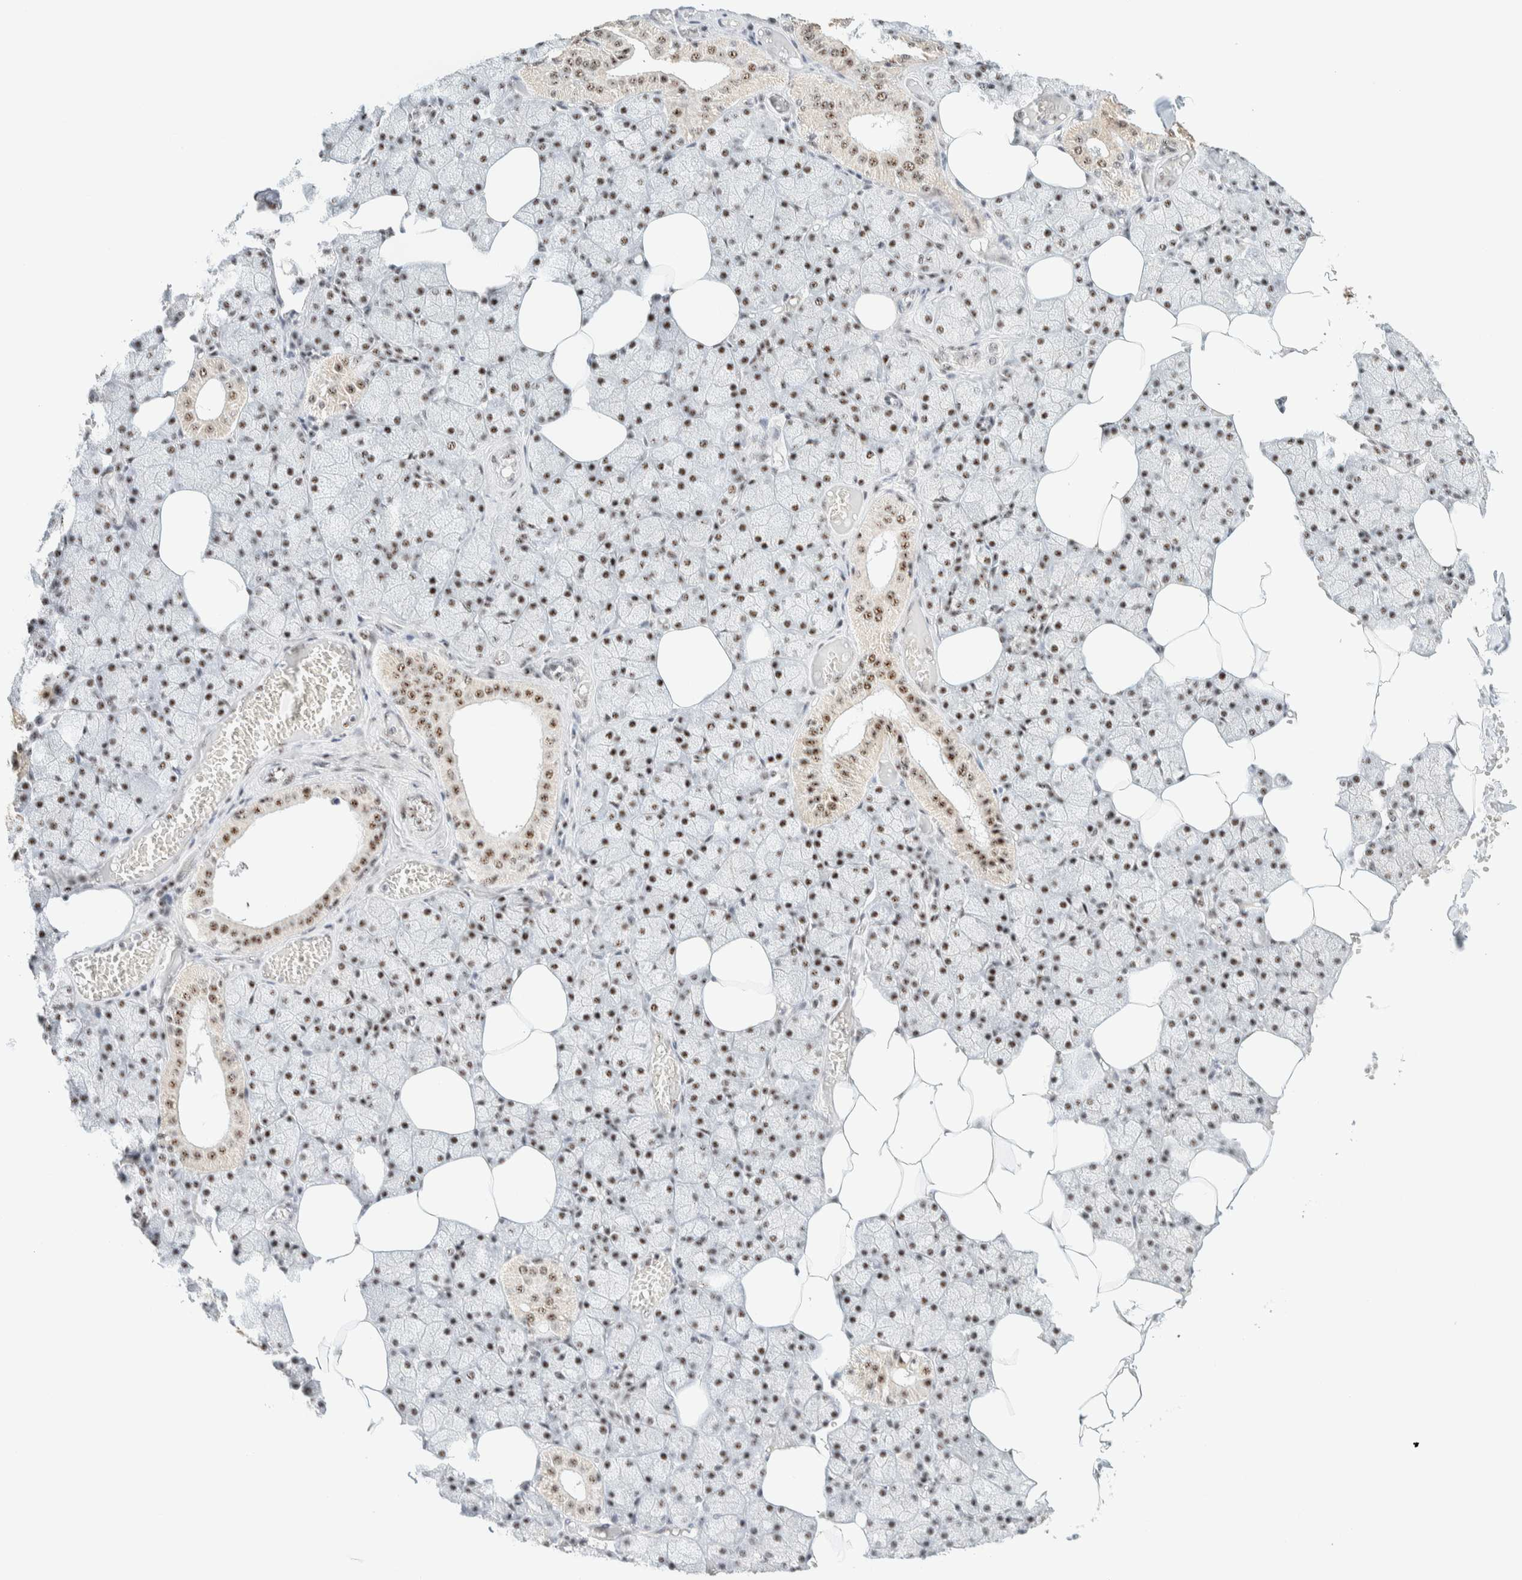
{"staining": {"intensity": "moderate", "quantity": ">75%", "location": "nuclear"}, "tissue": "salivary gland", "cell_type": "Glandular cells", "image_type": "normal", "snomed": [{"axis": "morphology", "description": "Normal tissue, NOS"}, {"axis": "topography", "description": "Salivary gland"}], "caption": "IHC (DAB) staining of normal human salivary gland demonstrates moderate nuclear protein expression in approximately >75% of glandular cells.", "gene": "SON", "patient": {"sex": "male", "age": 62}}